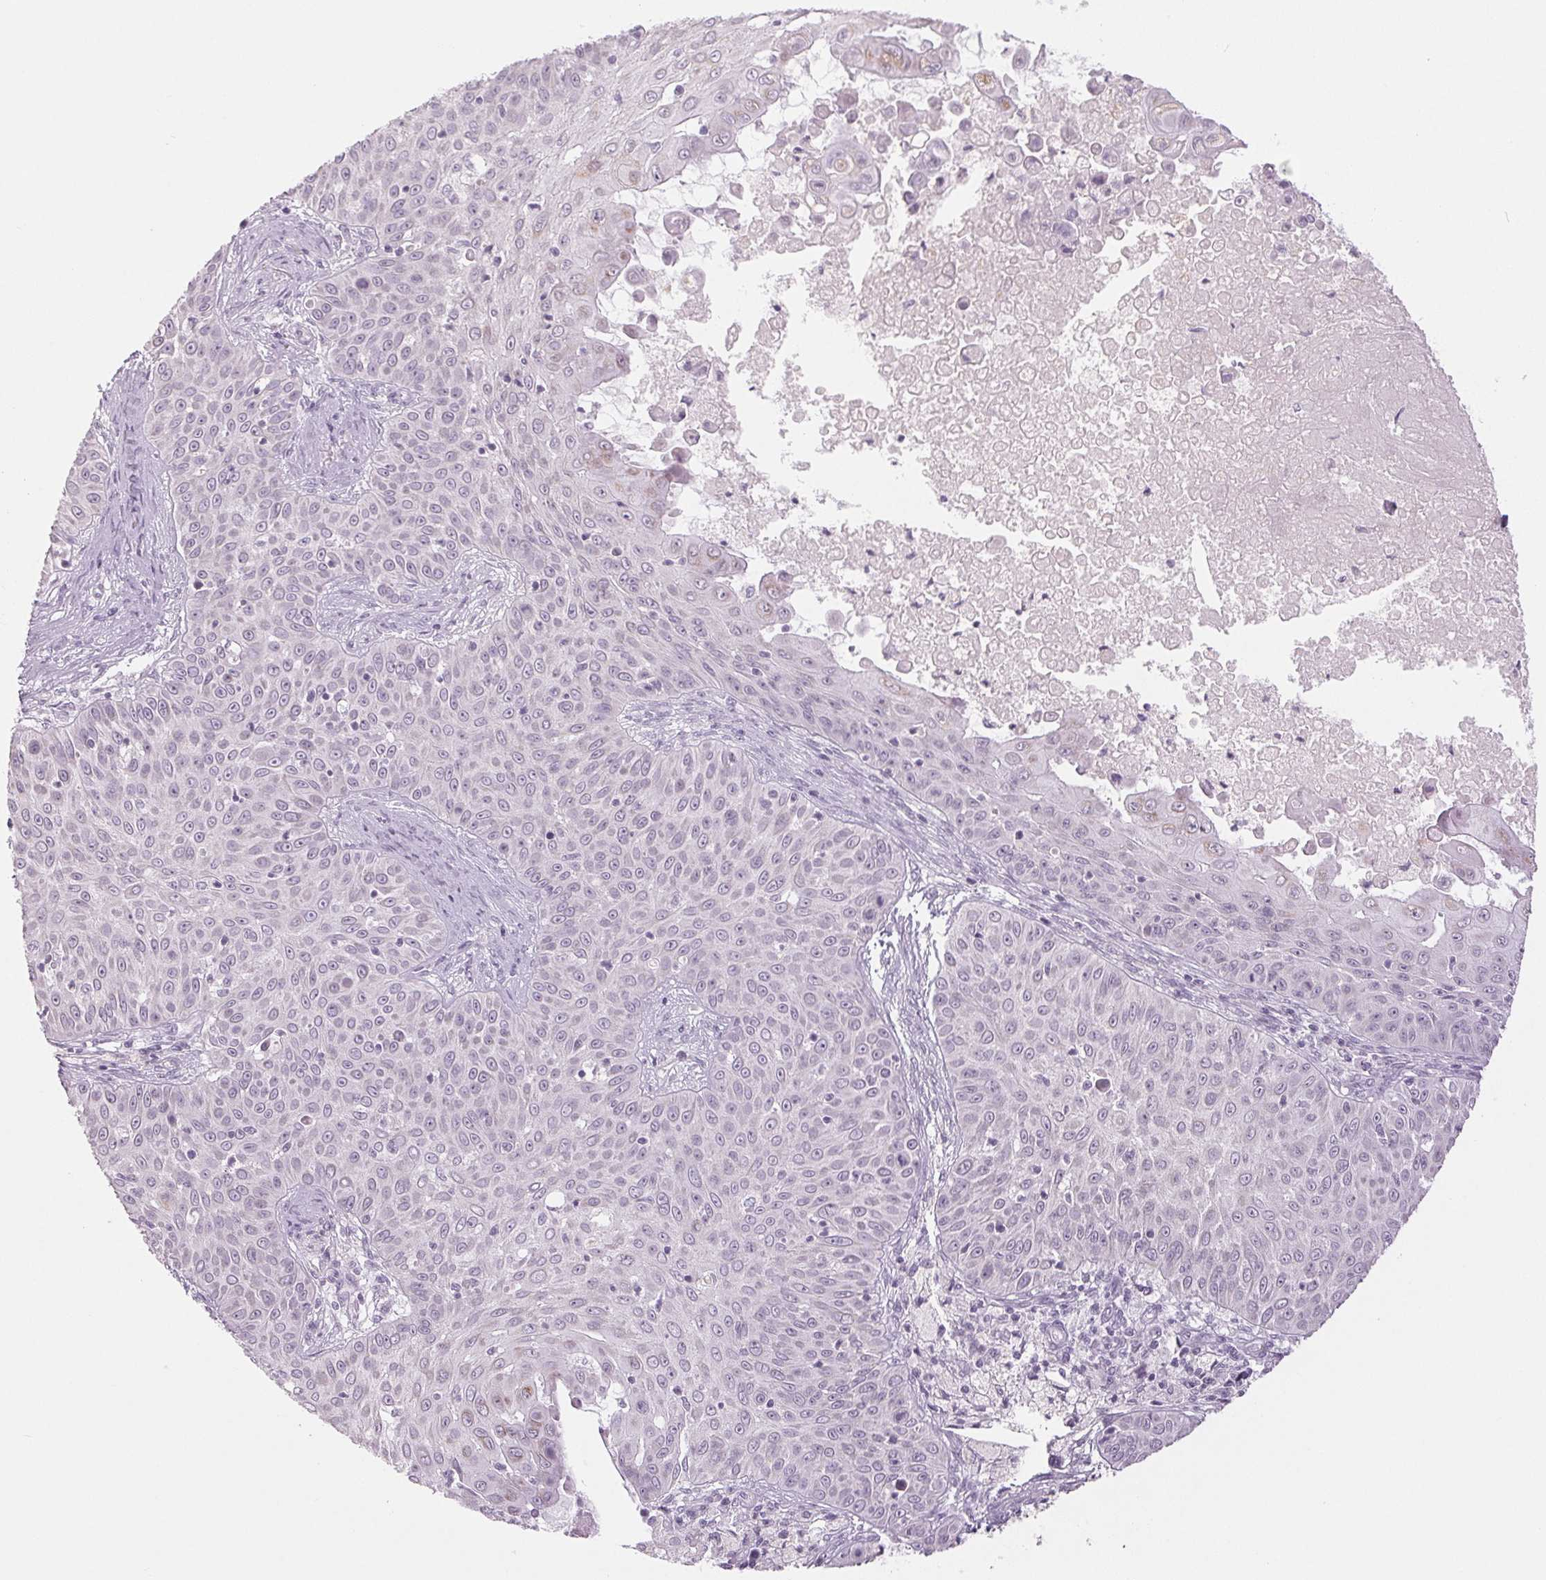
{"staining": {"intensity": "negative", "quantity": "none", "location": "none"}, "tissue": "skin cancer", "cell_type": "Tumor cells", "image_type": "cancer", "snomed": [{"axis": "morphology", "description": "Squamous cell carcinoma, NOS"}, {"axis": "topography", "description": "Skin"}], "caption": "The photomicrograph exhibits no significant positivity in tumor cells of squamous cell carcinoma (skin). (Stains: DAB IHC with hematoxylin counter stain, Microscopy: brightfield microscopy at high magnification).", "gene": "EHHADH", "patient": {"sex": "male", "age": 82}}